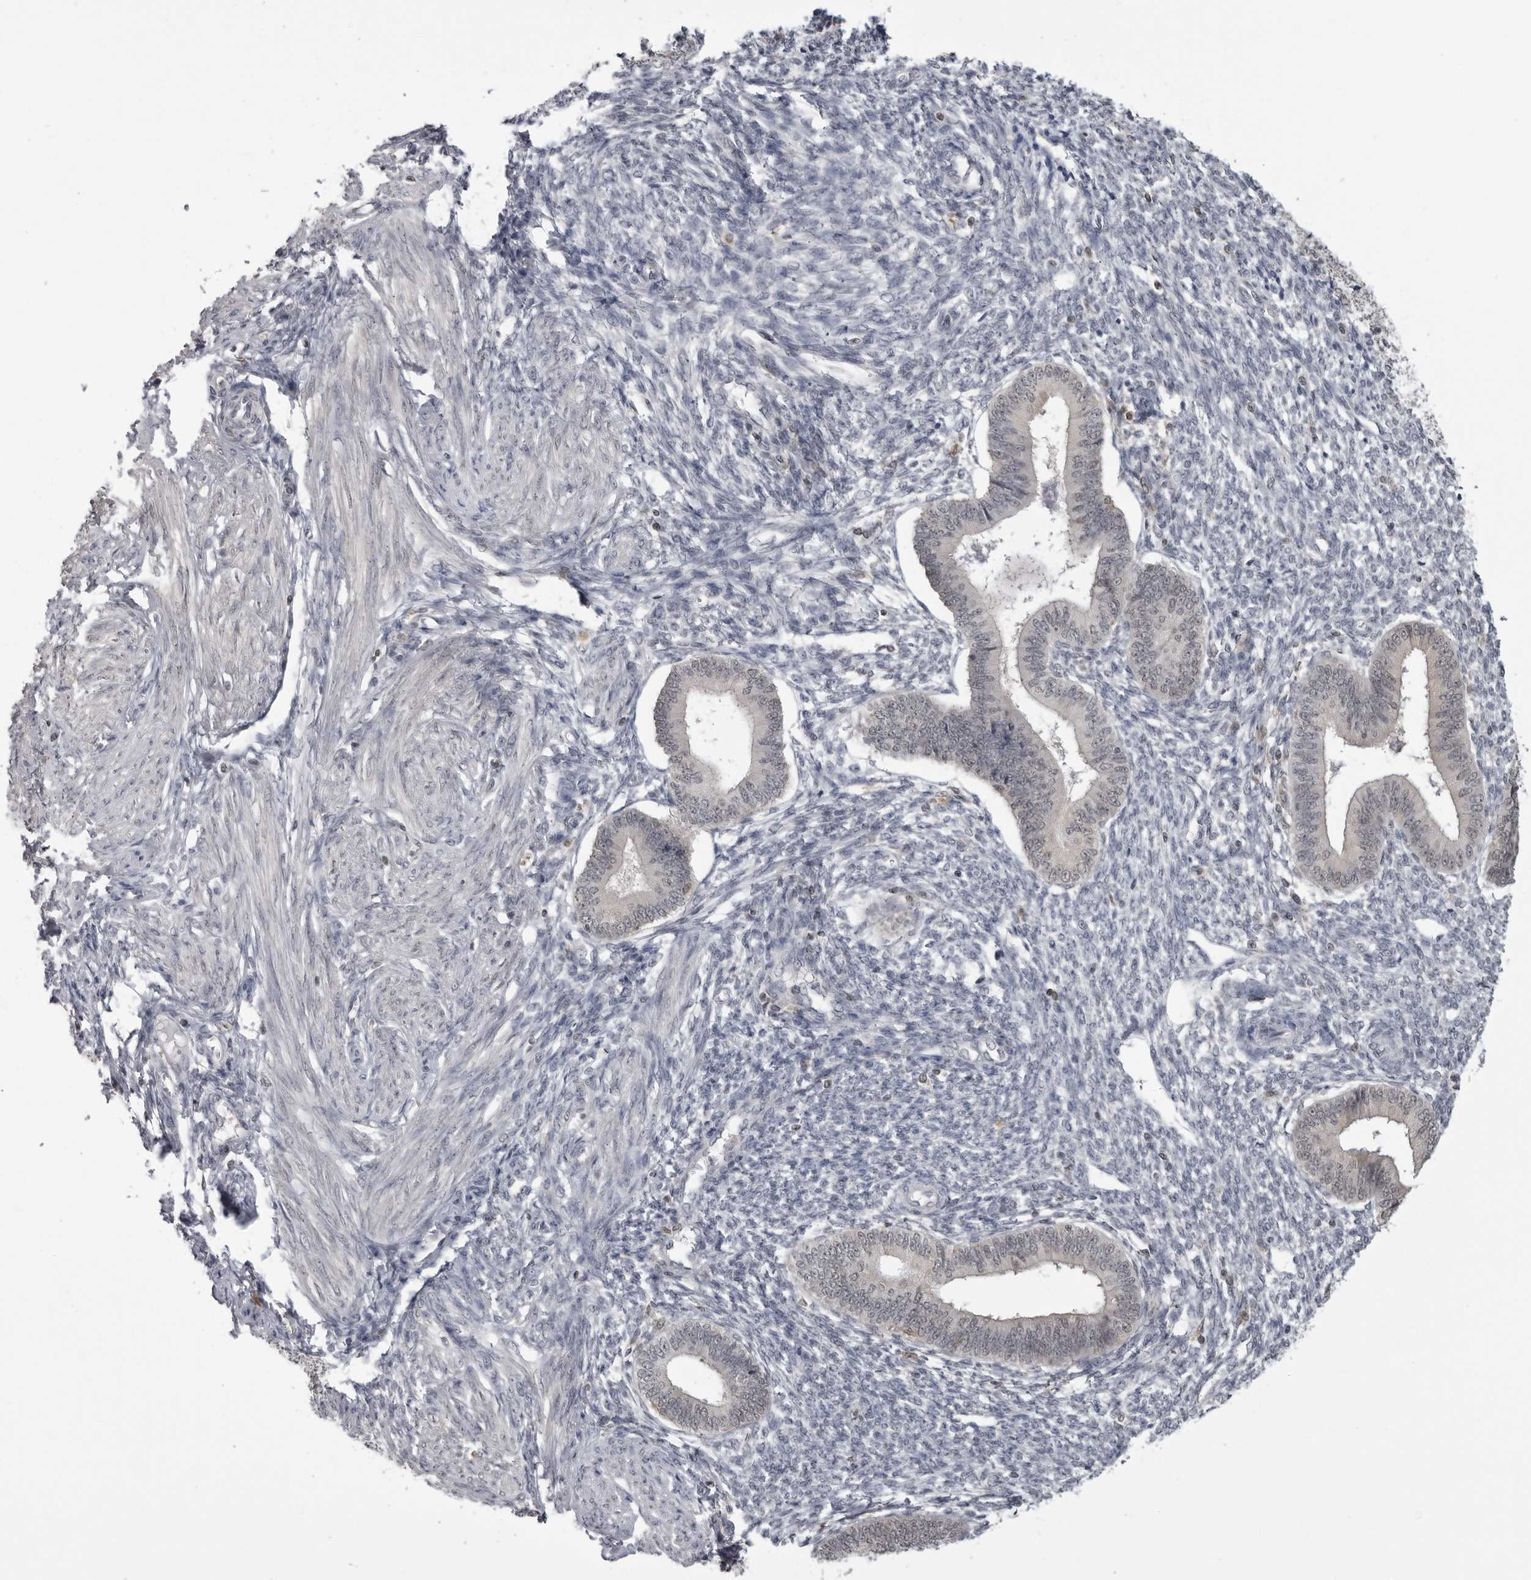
{"staining": {"intensity": "negative", "quantity": "none", "location": "none"}, "tissue": "endometrium", "cell_type": "Cells in endometrial stroma", "image_type": "normal", "snomed": [{"axis": "morphology", "description": "Normal tissue, NOS"}, {"axis": "topography", "description": "Endometrium"}], "caption": "Immunohistochemistry histopathology image of benign human endometrium stained for a protein (brown), which displays no expression in cells in endometrial stroma.", "gene": "PDCL3", "patient": {"sex": "female", "age": 46}}